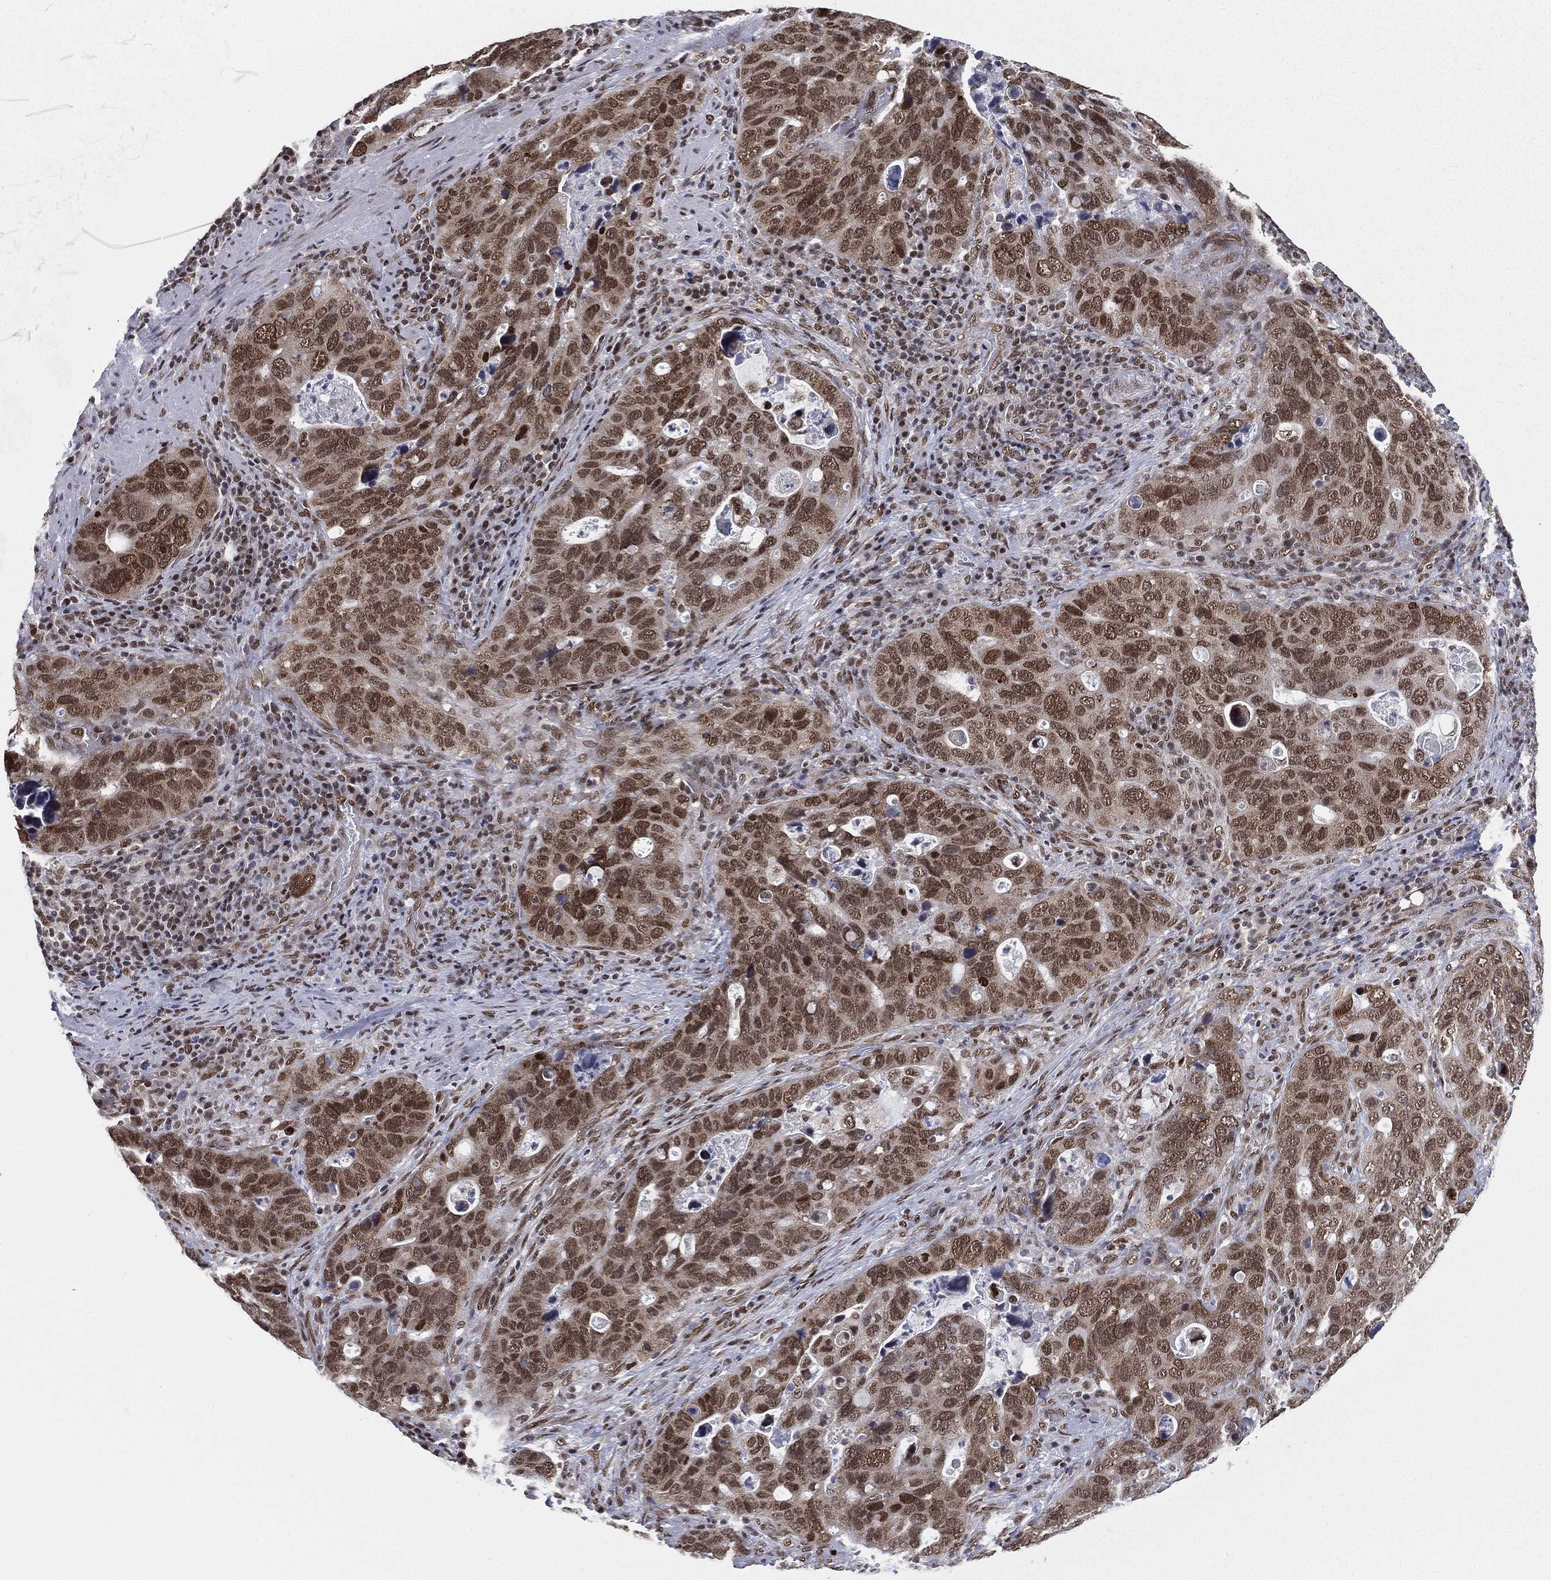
{"staining": {"intensity": "moderate", "quantity": "25%-75%", "location": "nuclear"}, "tissue": "stomach cancer", "cell_type": "Tumor cells", "image_type": "cancer", "snomed": [{"axis": "morphology", "description": "Adenocarcinoma, NOS"}, {"axis": "topography", "description": "Stomach"}], "caption": "Protein expression analysis of human stomach cancer reveals moderate nuclear staining in about 25%-75% of tumor cells. The staining is performed using DAB (3,3'-diaminobenzidine) brown chromogen to label protein expression. The nuclei are counter-stained blue using hematoxylin.", "gene": "FUBP3", "patient": {"sex": "male", "age": 54}}